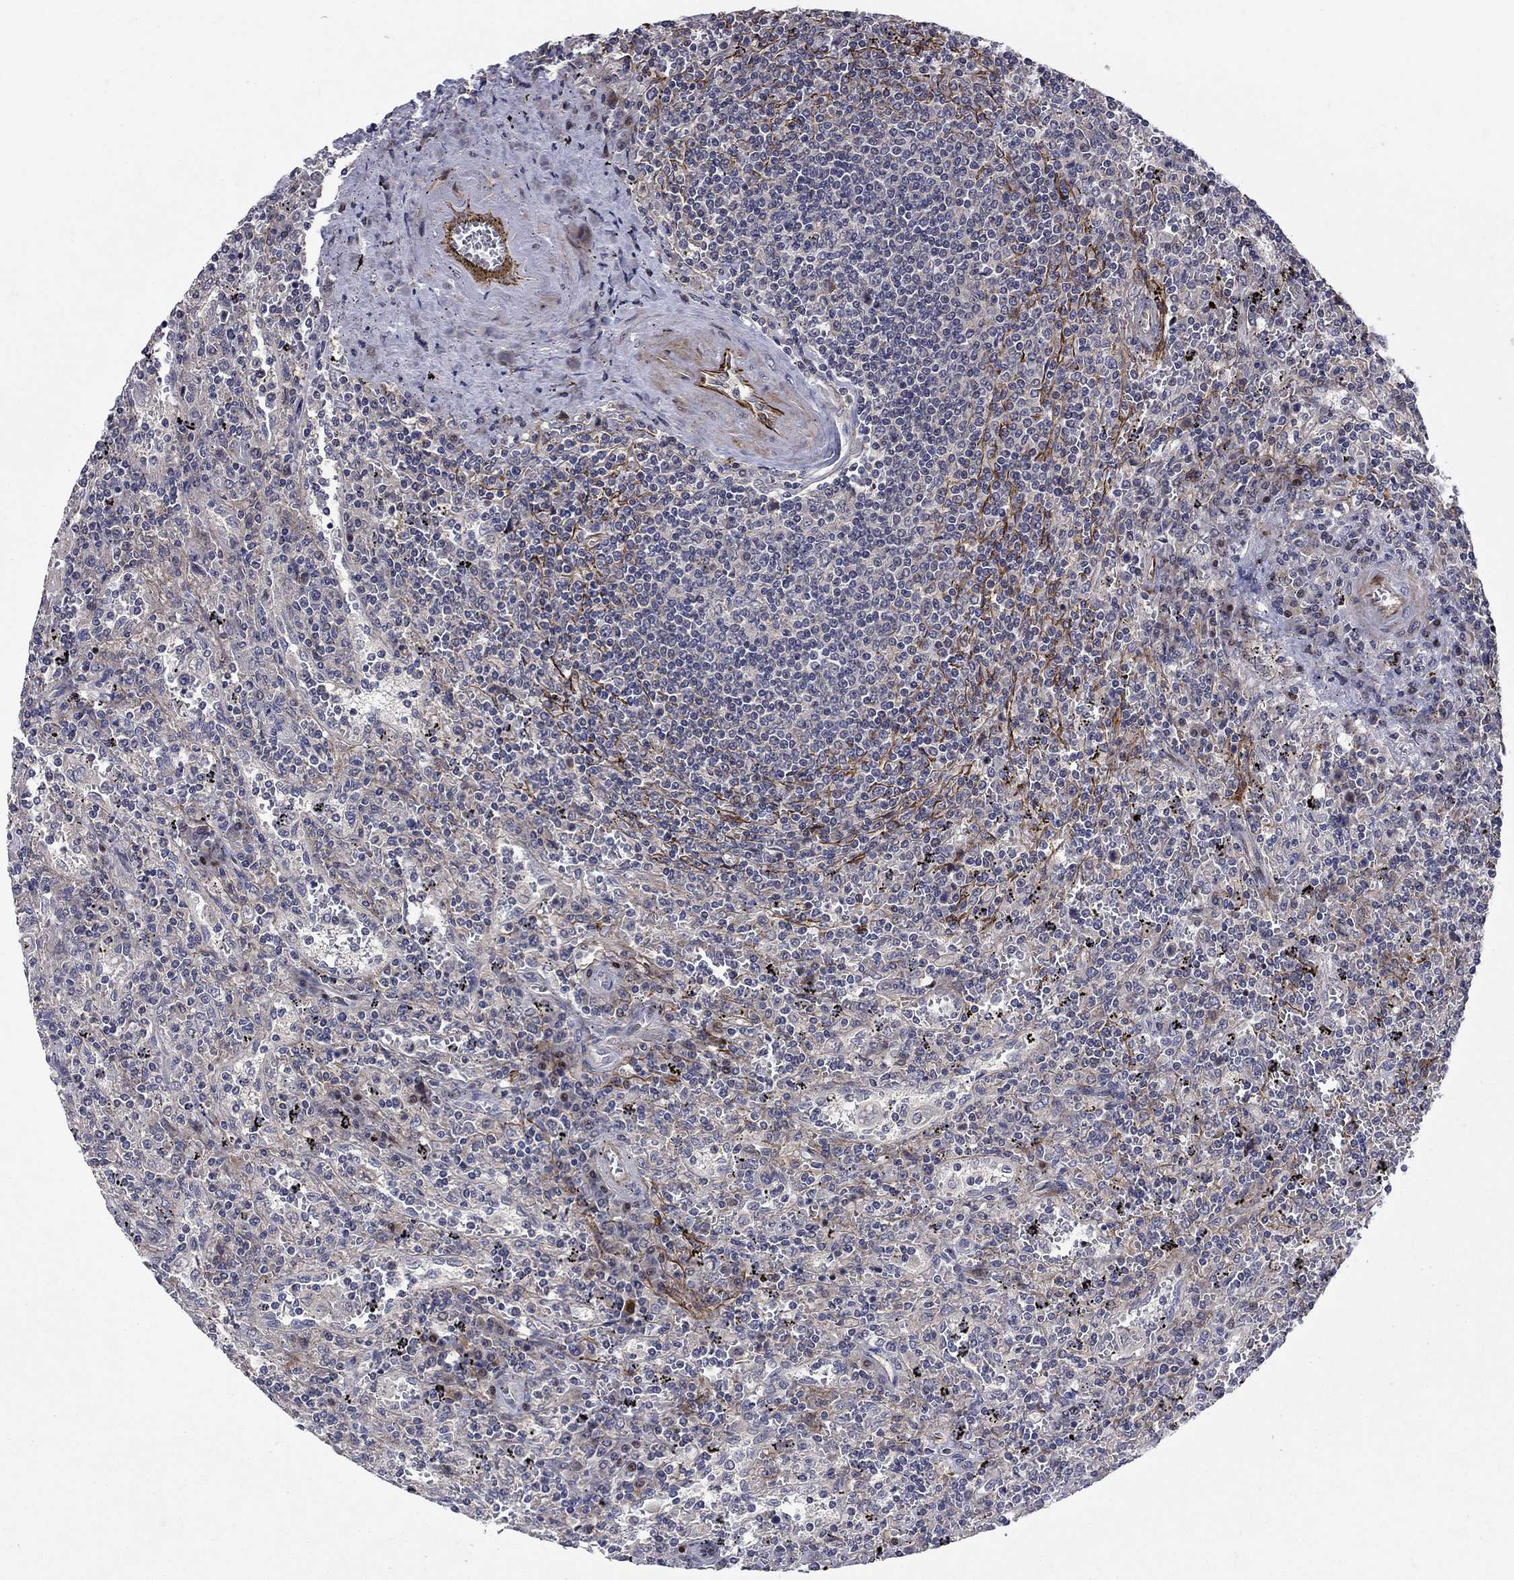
{"staining": {"intensity": "negative", "quantity": "none", "location": "none"}, "tissue": "lymphoma", "cell_type": "Tumor cells", "image_type": "cancer", "snomed": [{"axis": "morphology", "description": "Malignant lymphoma, non-Hodgkin's type, Low grade"}, {"axis": "topography", "description": "Spleen"}], "caption": "Low-grade malignant lymphoma, non-Hodgkin's type was stained to show a protein in brown. There is no significant expression in tumor cells. Nuclei are stained in blue.", "gene": "SLC7A1", "patient": {"sex": "male", "age": 62}}